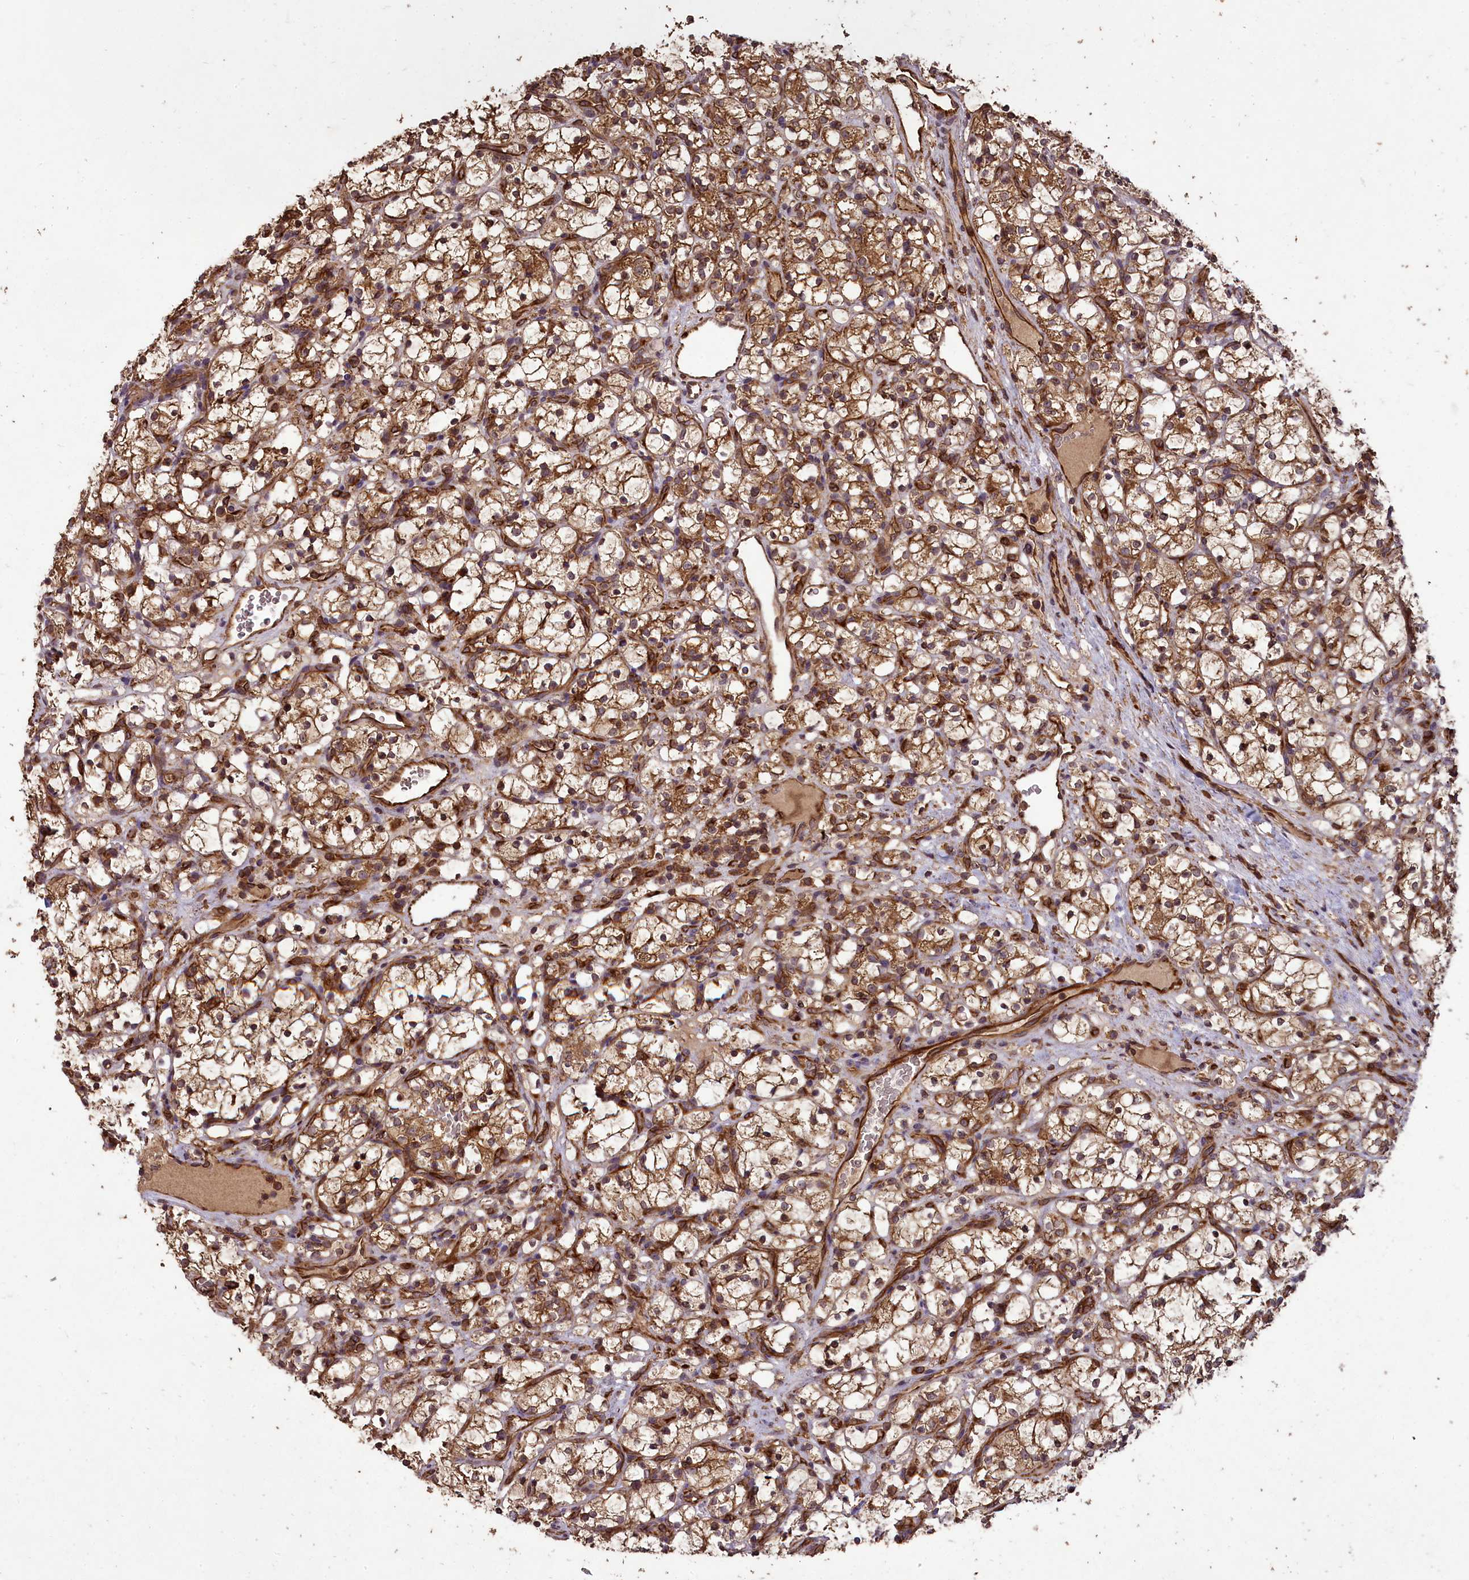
{"staining": {"intensity": "moderate", "quantity": ">75%", "location": "cytoplasmic/membranous"}, "tissue": "renal cancer", "cell_type": "Tumor cells", "image_type": "cancer", "snomed": [{"axis": "morphology", "description": "Adenocarcinoma, NOS"}, {"axis": "topography", "description": "Kidney"}], "caption": "The image demonstrates immunohistochemical staining of adenocarcinoma (renal). There is moderate cytoplasmic/membranous staining is appreciated in about >75% of tumor cells.", "gene": "TTLL10", "patient": {"sex": "female", "age": 69}}